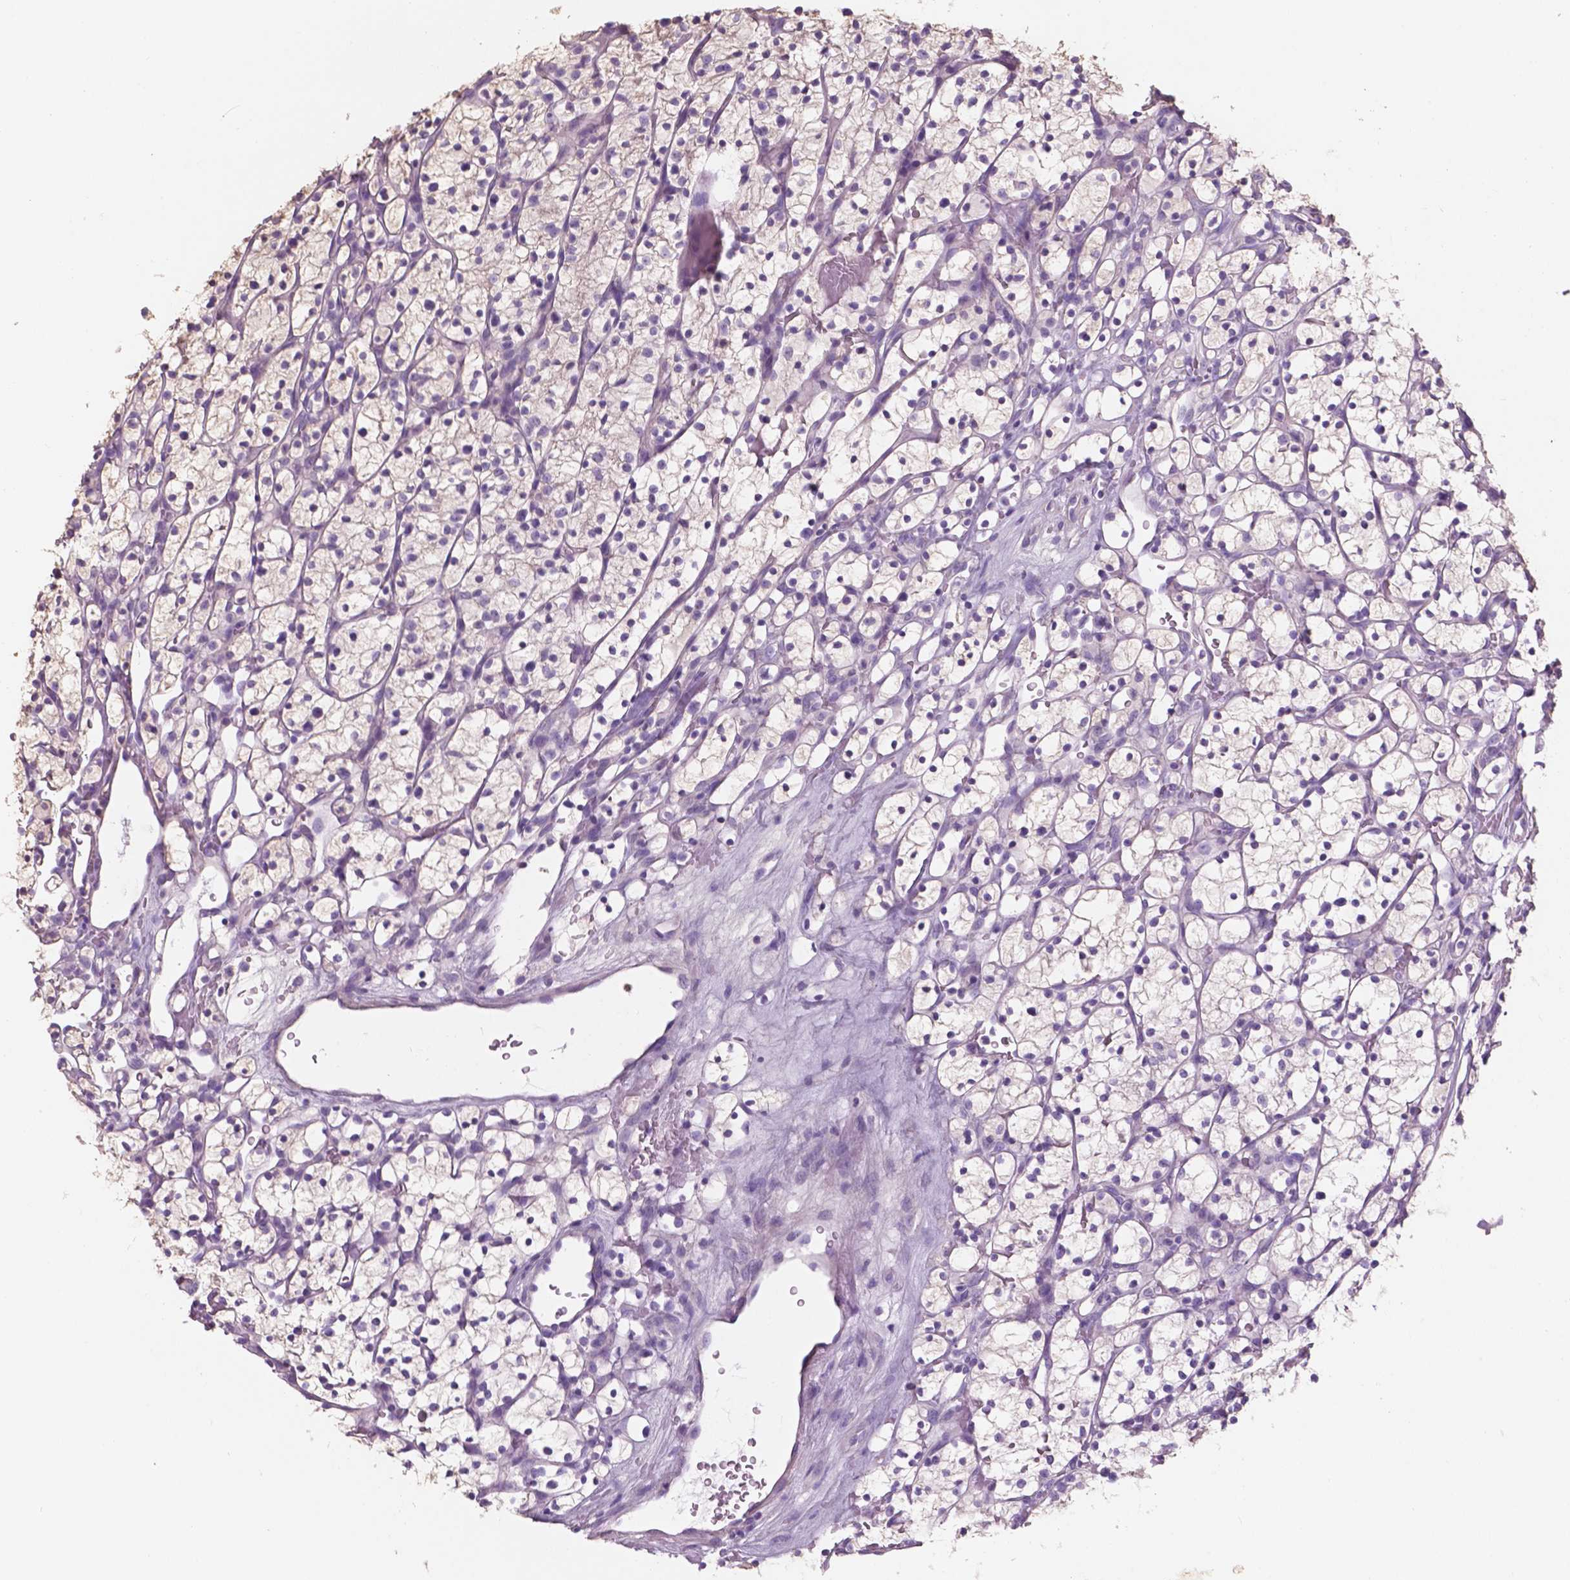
{"staining": {"intensity": "negative", "quantity": "none", "location": "none"}, "tissue": "renal cancer", "cell_type": "Tumor cells", "image_type": "cancer", "snomed": [{"axis": "morphology", "description": "Adenocarcinoma, NOS"}, {"axis": "topography", "description": "Kidney"}], "caption": "This is an immunohistochemistry micrograph of human renal cancer. There is no positivity in tumor cells.", "gene": "SBSN", "patient": {"sex": "female", "age": 64}}